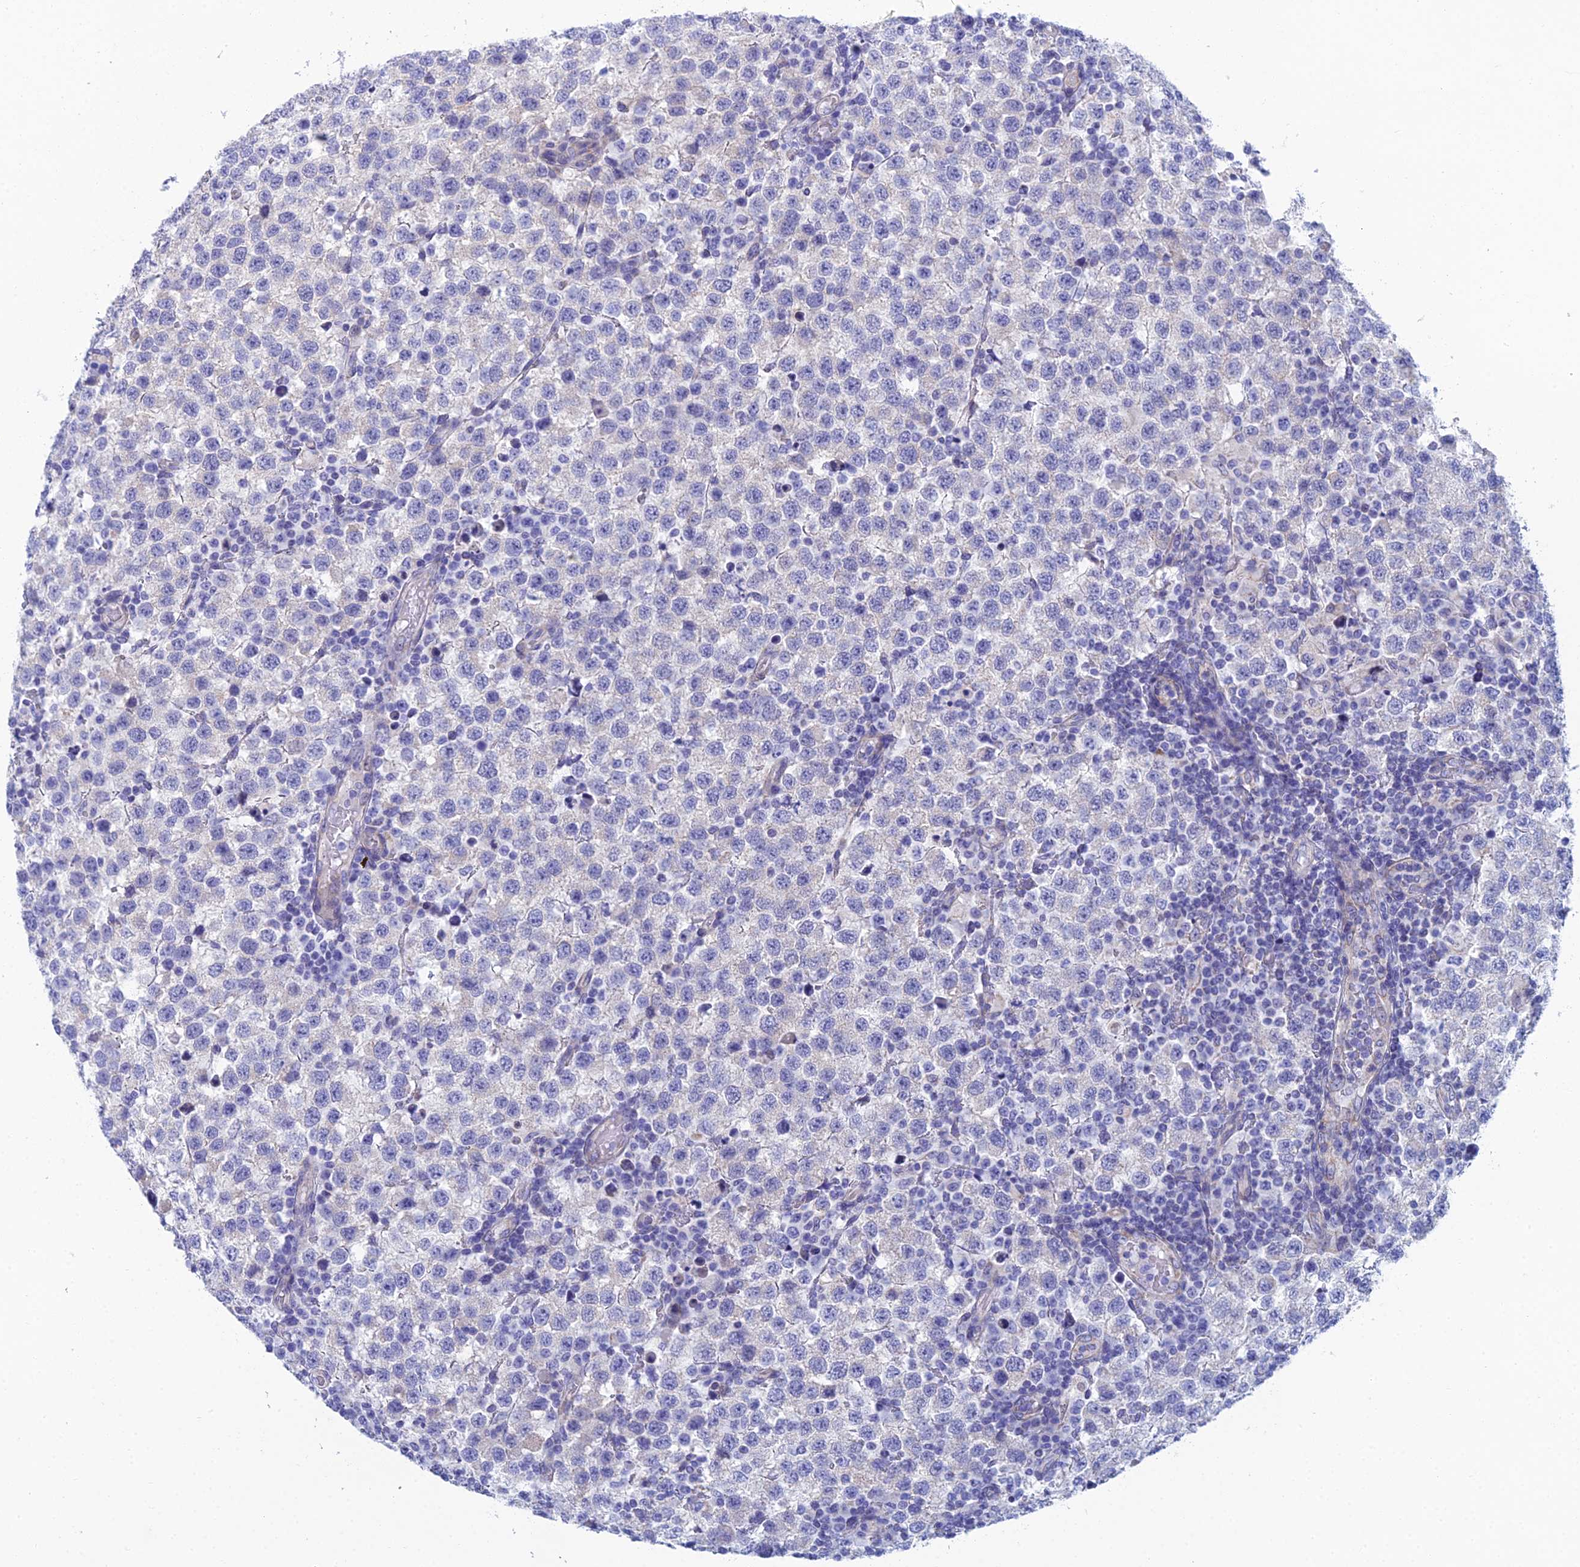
{"staining": {"intensity": "negative", "quantity": "none", "location": "none"}, "tissue": "testis cancer", "cell_type": "Tumor cells", "image_type": "cancer", "snomed": [{"axis": "morphology", "description": "Seminoma, NOS"}, {"axis": "topography", "description": "Testis"}], "caption": "The histopathology image displays no significant positivity in tumor cells of testis seminoma.", "gene": "CFAP210", "patient": {"sex": "male", "age": 34}}